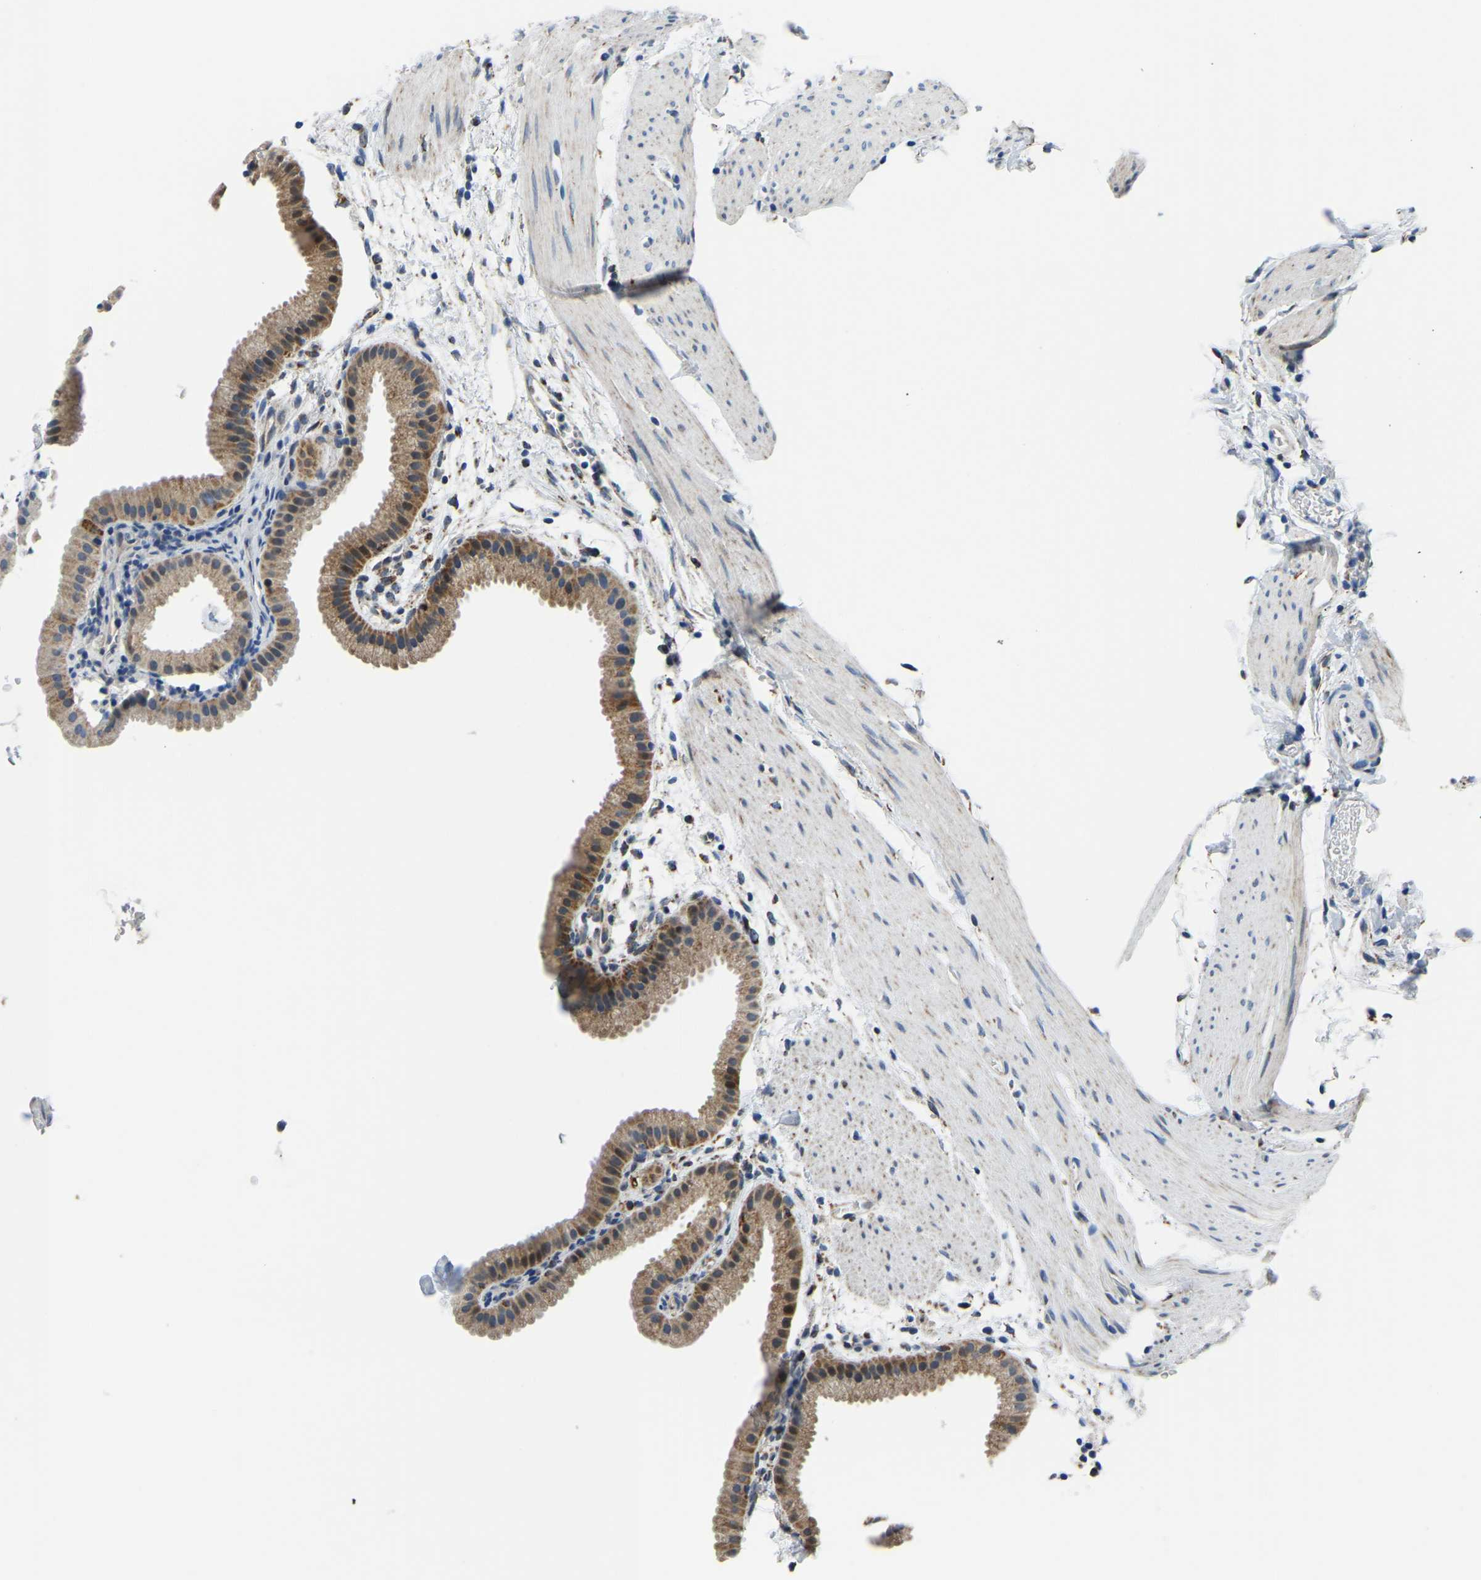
{"staining": {"intensity": "moderate", "quantity": ">75%", "location": "cytoplasmic/membranous,nuclear"}, "tissue": "gallbladder", "cell_type": "Glandular cells", "image_type": "normal", "snomed": [{"axis": "morphology", "description": "Normal tissue, NOS"}, {"axis": "topography", "description": "Gallbladder"}], "caption": "Protein expression by immunohistochemistry (IHC) displays moderate cytoplasmic/membranous,nuclear positivity in about >75% of glandular cells in unremarkable gallbladder.", "gene": "BNIP3L", "patient": {"sex": "female", "age": 64}}